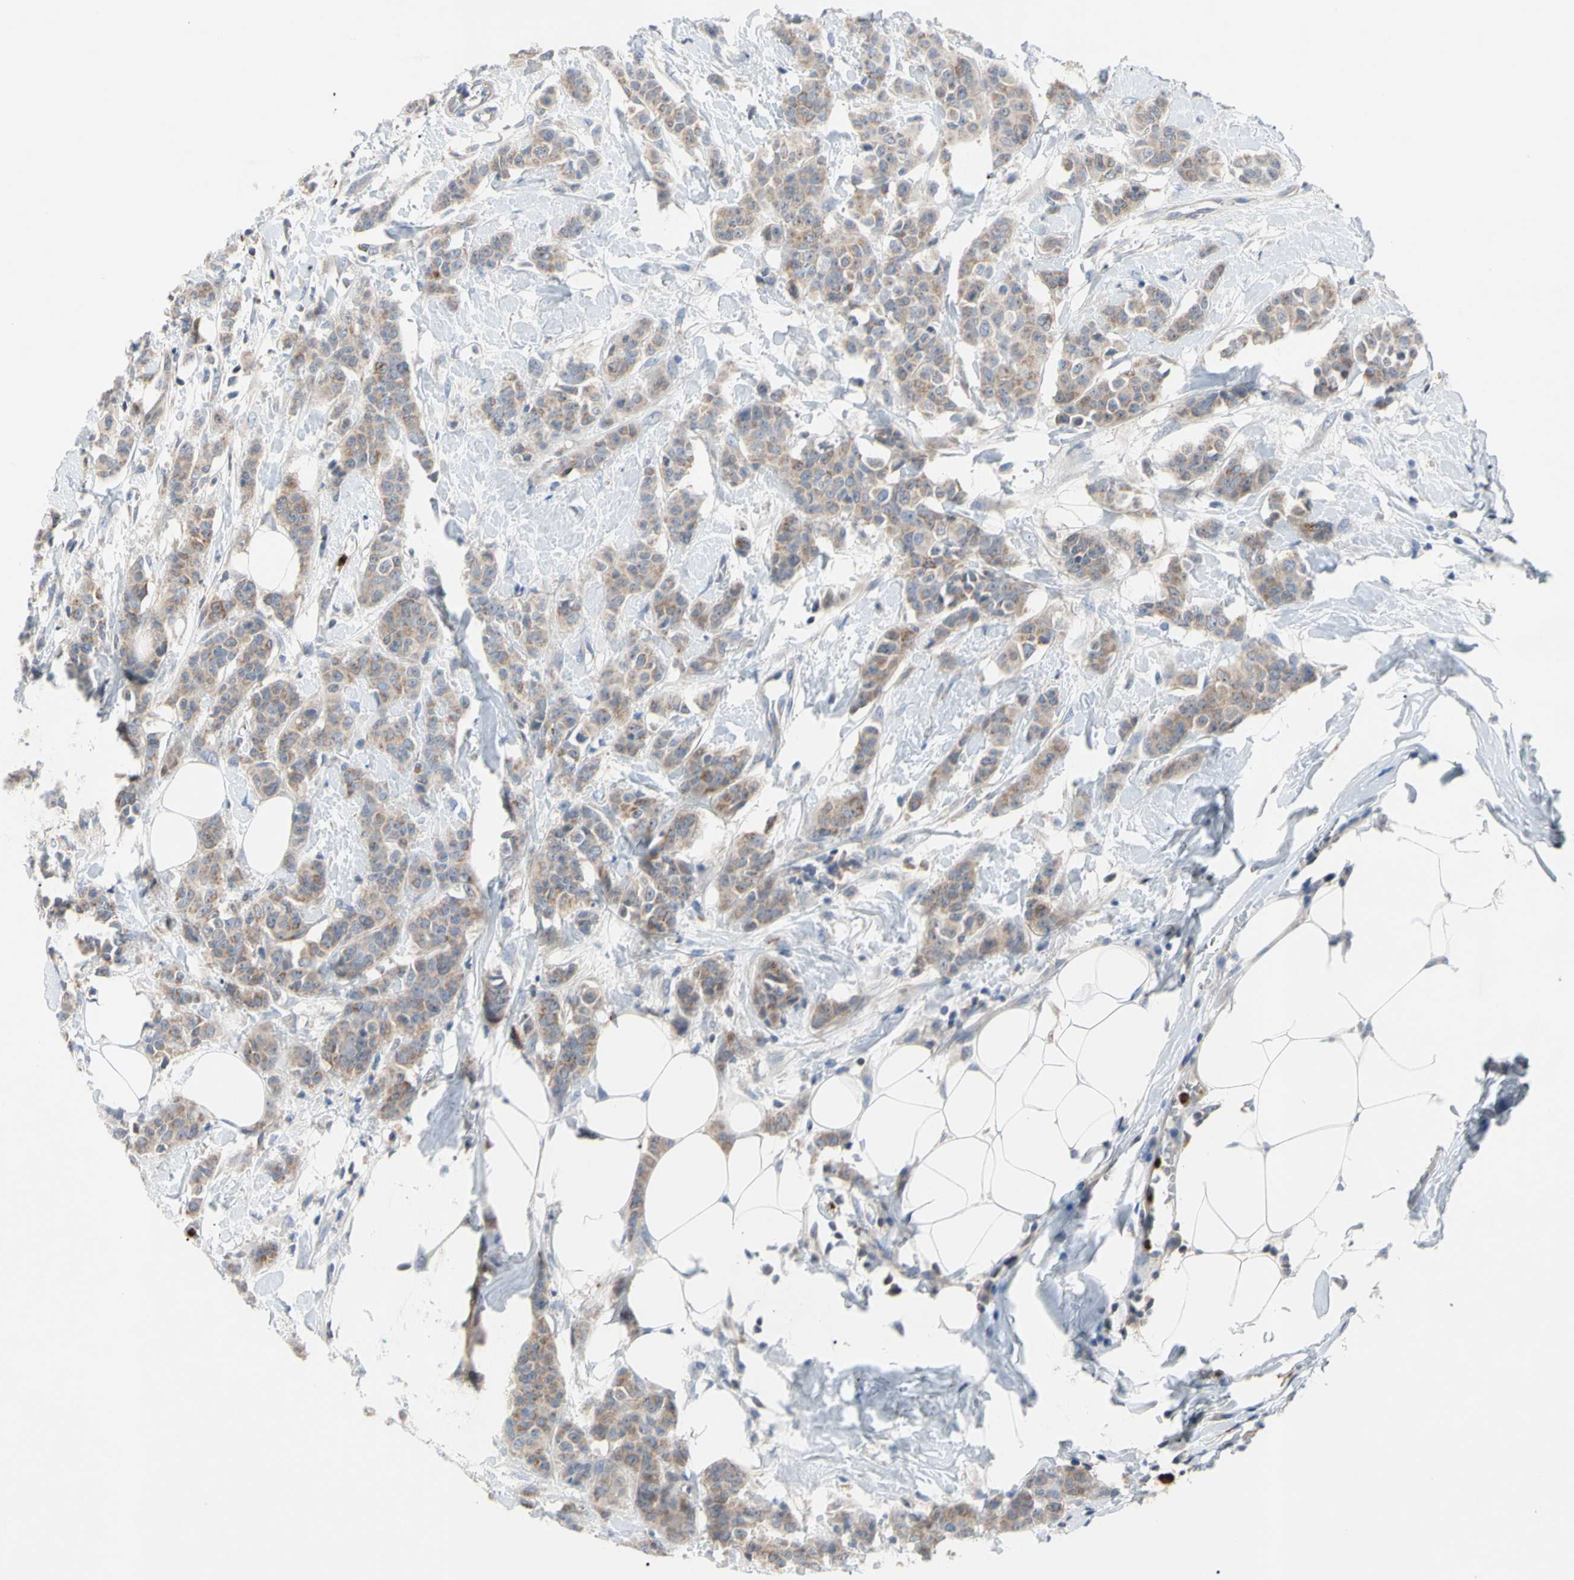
{"staining": {"intensity": "weak", "quantity": "25%-75%", "location": "cytoplasmic/membranous"}, "tissue": "breast cancer", "cell_type": "Tumor cells", "image_type": "cancer", "snomed": [{"axis": "morphology", "description": "Normal tissue, NOS"}, {"axis": "morphology", "description": "Duct carcinoma"}, {"axis": "topography", "description": "Breast"}], "caption": "IHC of human invasive ductal carcinoma (breast) demonstrates low levels of weak cytoplasmic/membranous positivity in approximately 25%-75% of tumor cells.", "gene": "MCL1", "patient": {"sex": "female", "age": 40}}